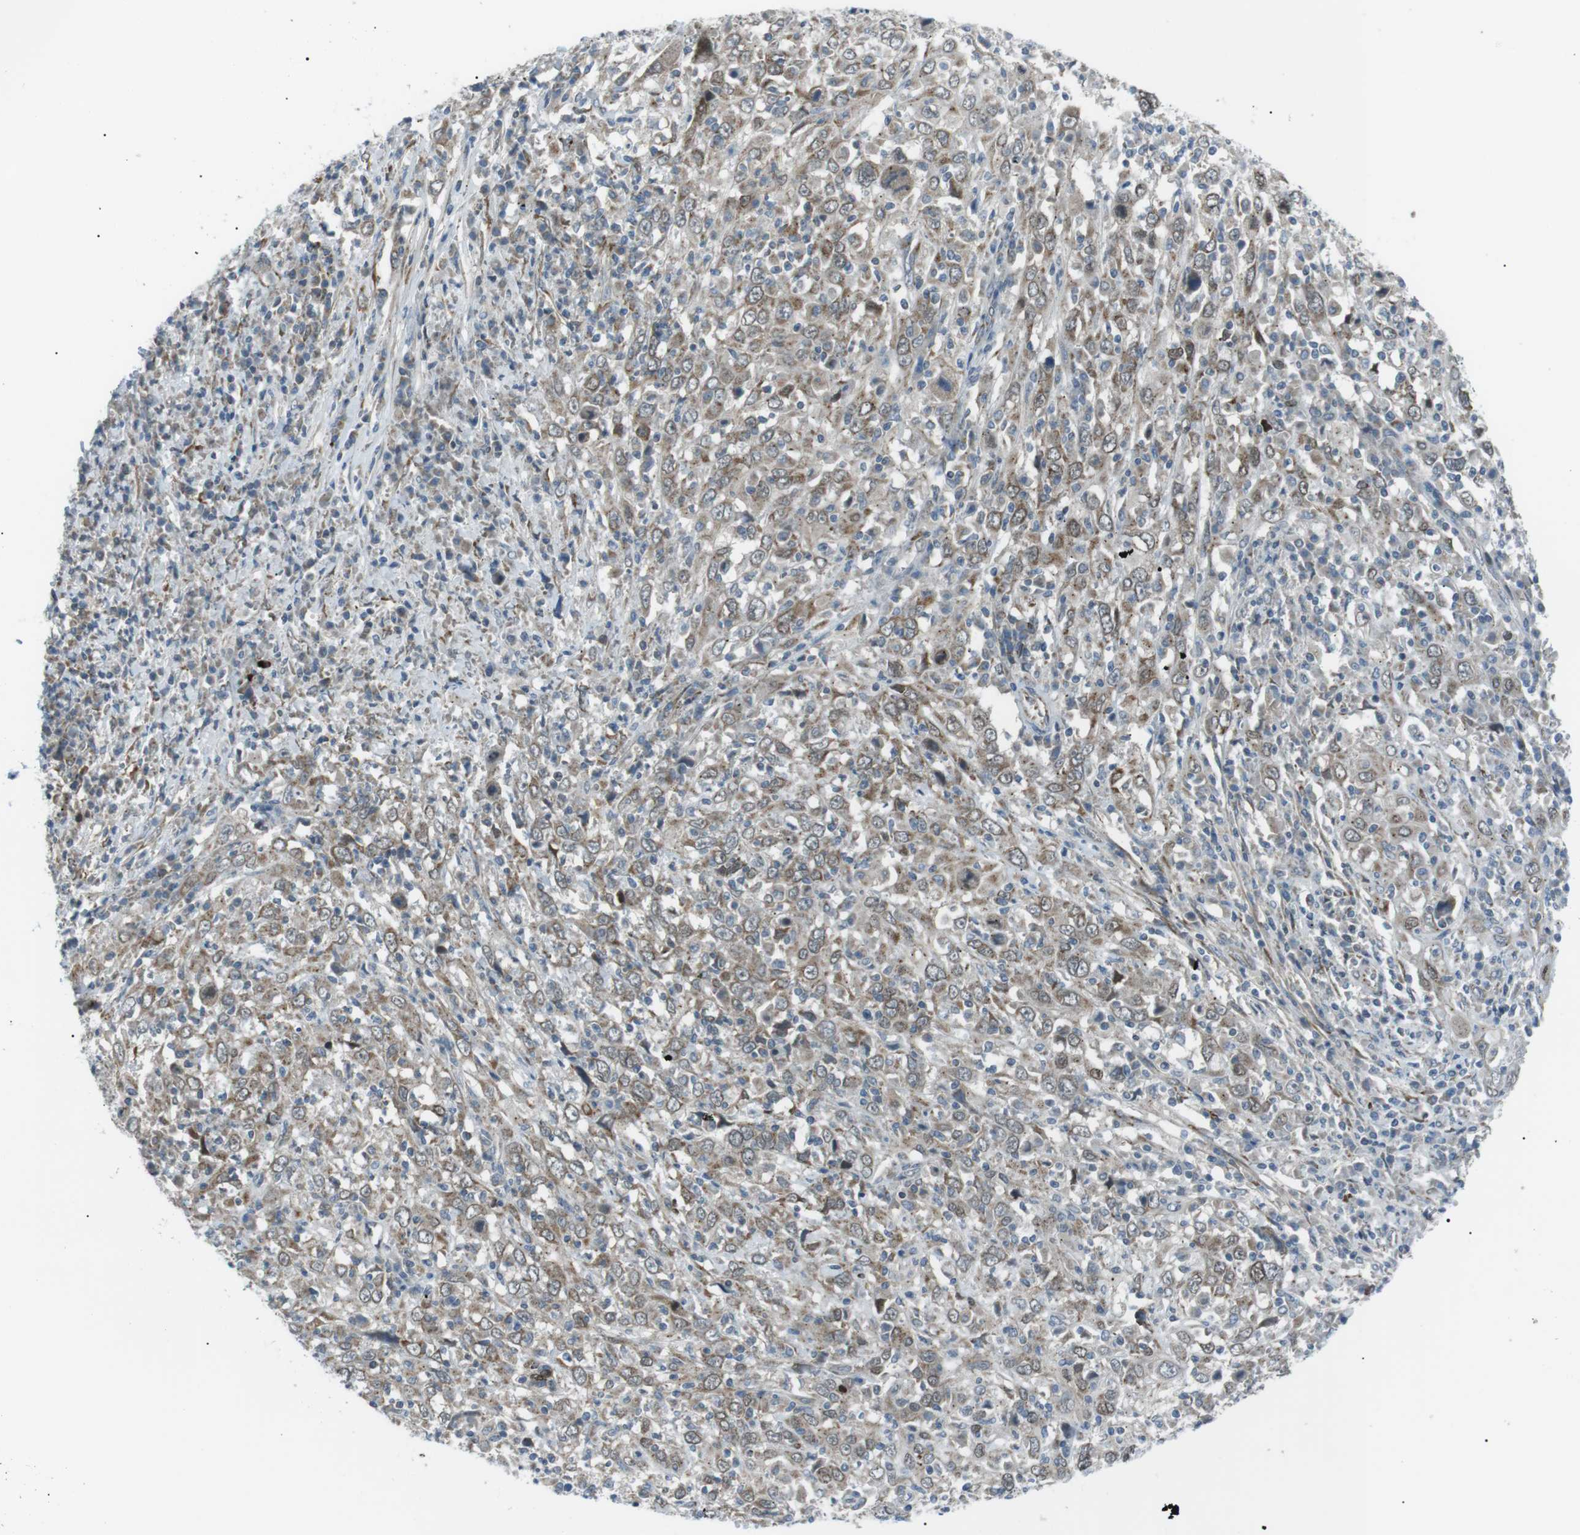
{"staining": {"intensity": "moderate", "quantity": "25%-75%", "location": "cytoplasmic/membranous"}, "tissue": "cervical cancer", "cell_type": "Tumor cells", "image_type": "cancer", "snomed": [{"axis": "morphology", "description": "Squamous cell carcinoma, NOS"}, {"axis": "topography", "description": "Cervix"}], "caption": "Immunohistochemistry photomicrograph of neoplastic tissue: squamous cell carcinoma (cervical) stained using immunohistochemistry (IHC) reveals medium levels of moderate protein expression localized specifically in the cytoplasmic/membranous of tumor cells, appearing as a cytoplasmic/membranous brown color.", "gene": "ARID5B", "patient": {"sex": "female", "age": 46}}